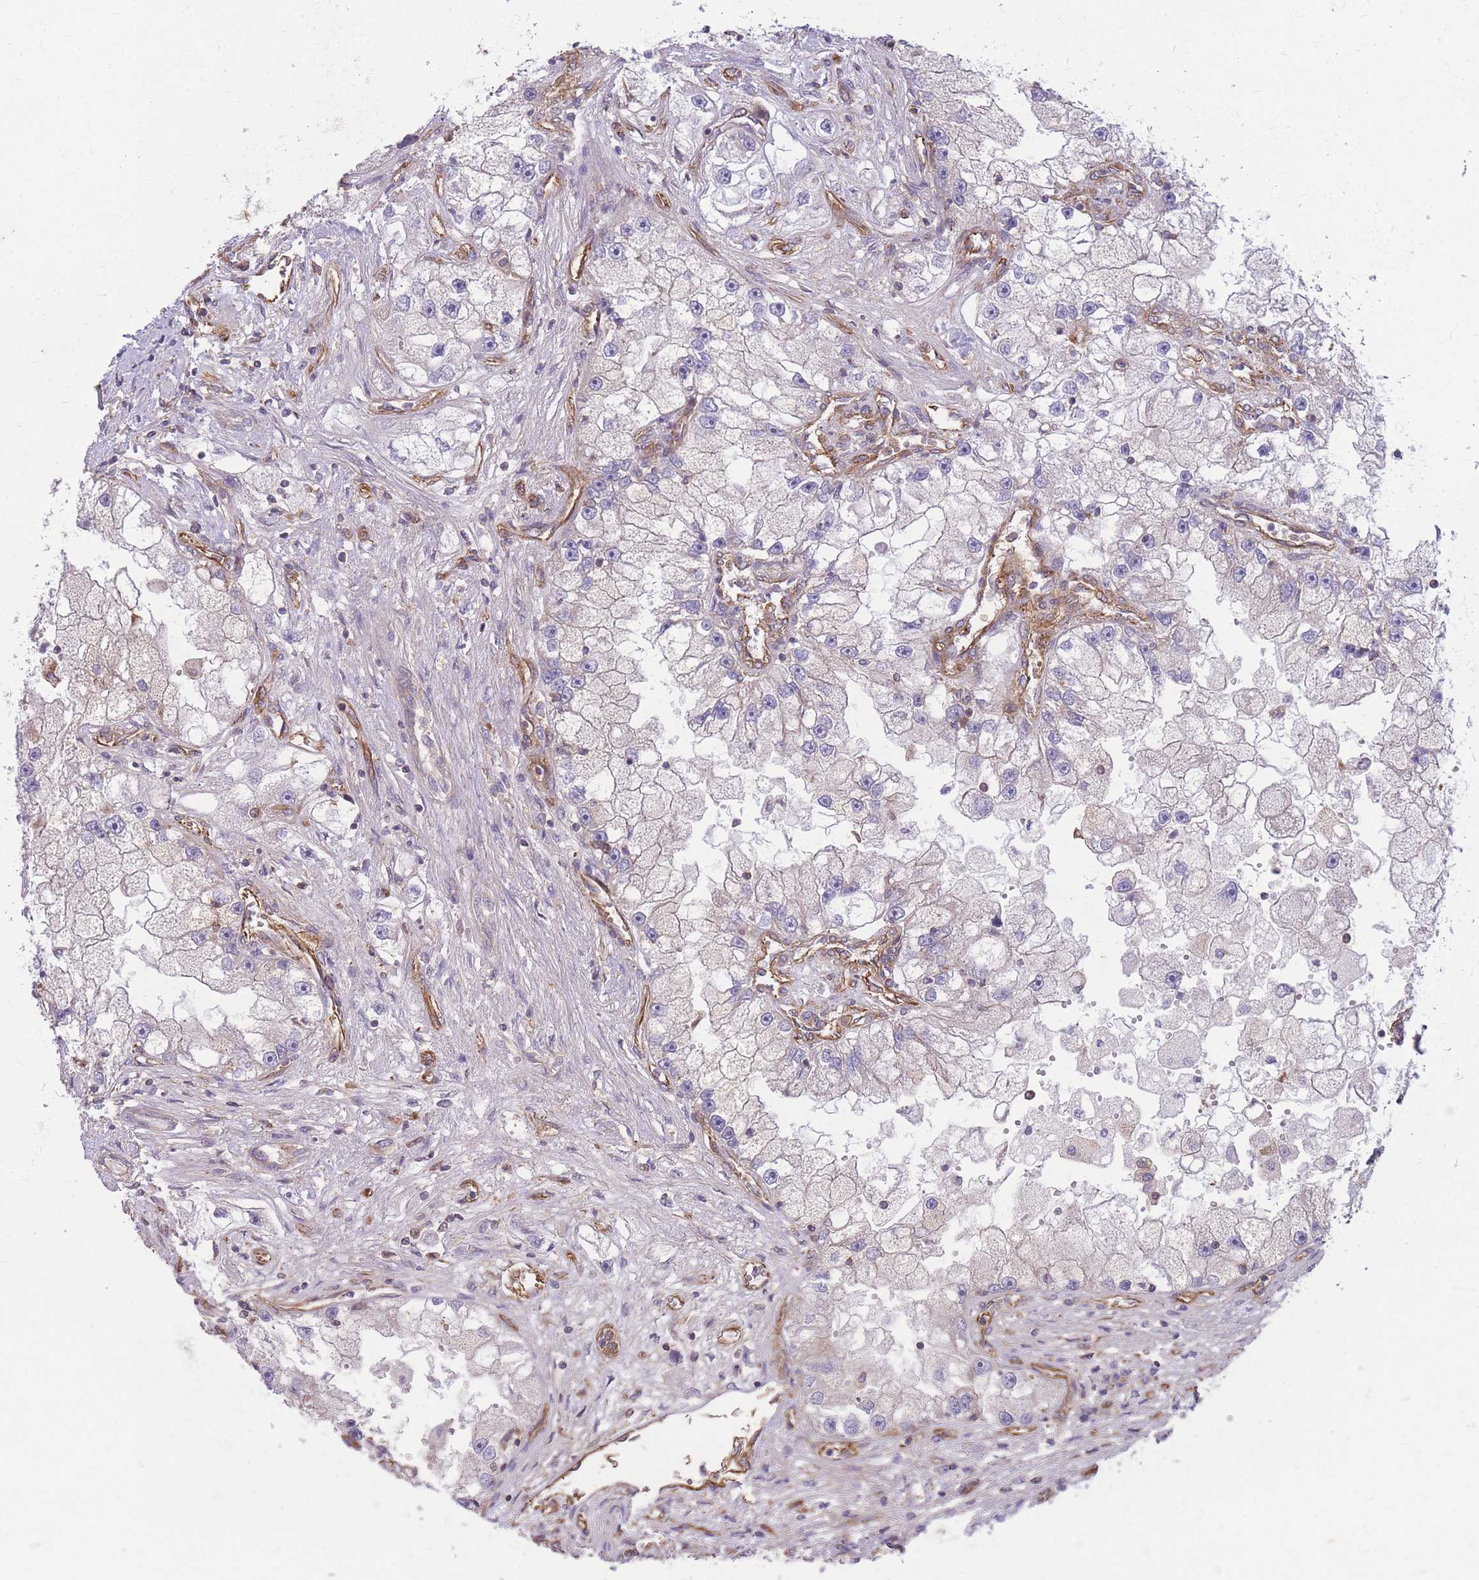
{"staining": {"intensity": "negative", "quantity": "none", "location": "none"}, "tissue": "renal cancer", "cell_type": "Tumor cells", "image_type": "cancer", "snomed": [{"axis": "morphology", "description": "Adenocarcinoma, NOS"}, {"axis": "topography", "description": "Kidney"}], "caption": "DAB immunohistochemical staining of human renal adenocarcinoma shows no significant expression in tumor cells. Brightfield microscopy of immunohistochemistry stained with DAB (3,3'-diaminobenzidine) (brown) and hematoxylin (blue), captured at high magnification.", "gene": "GGA1", "patient": {"sex": "male", "age": 63}}